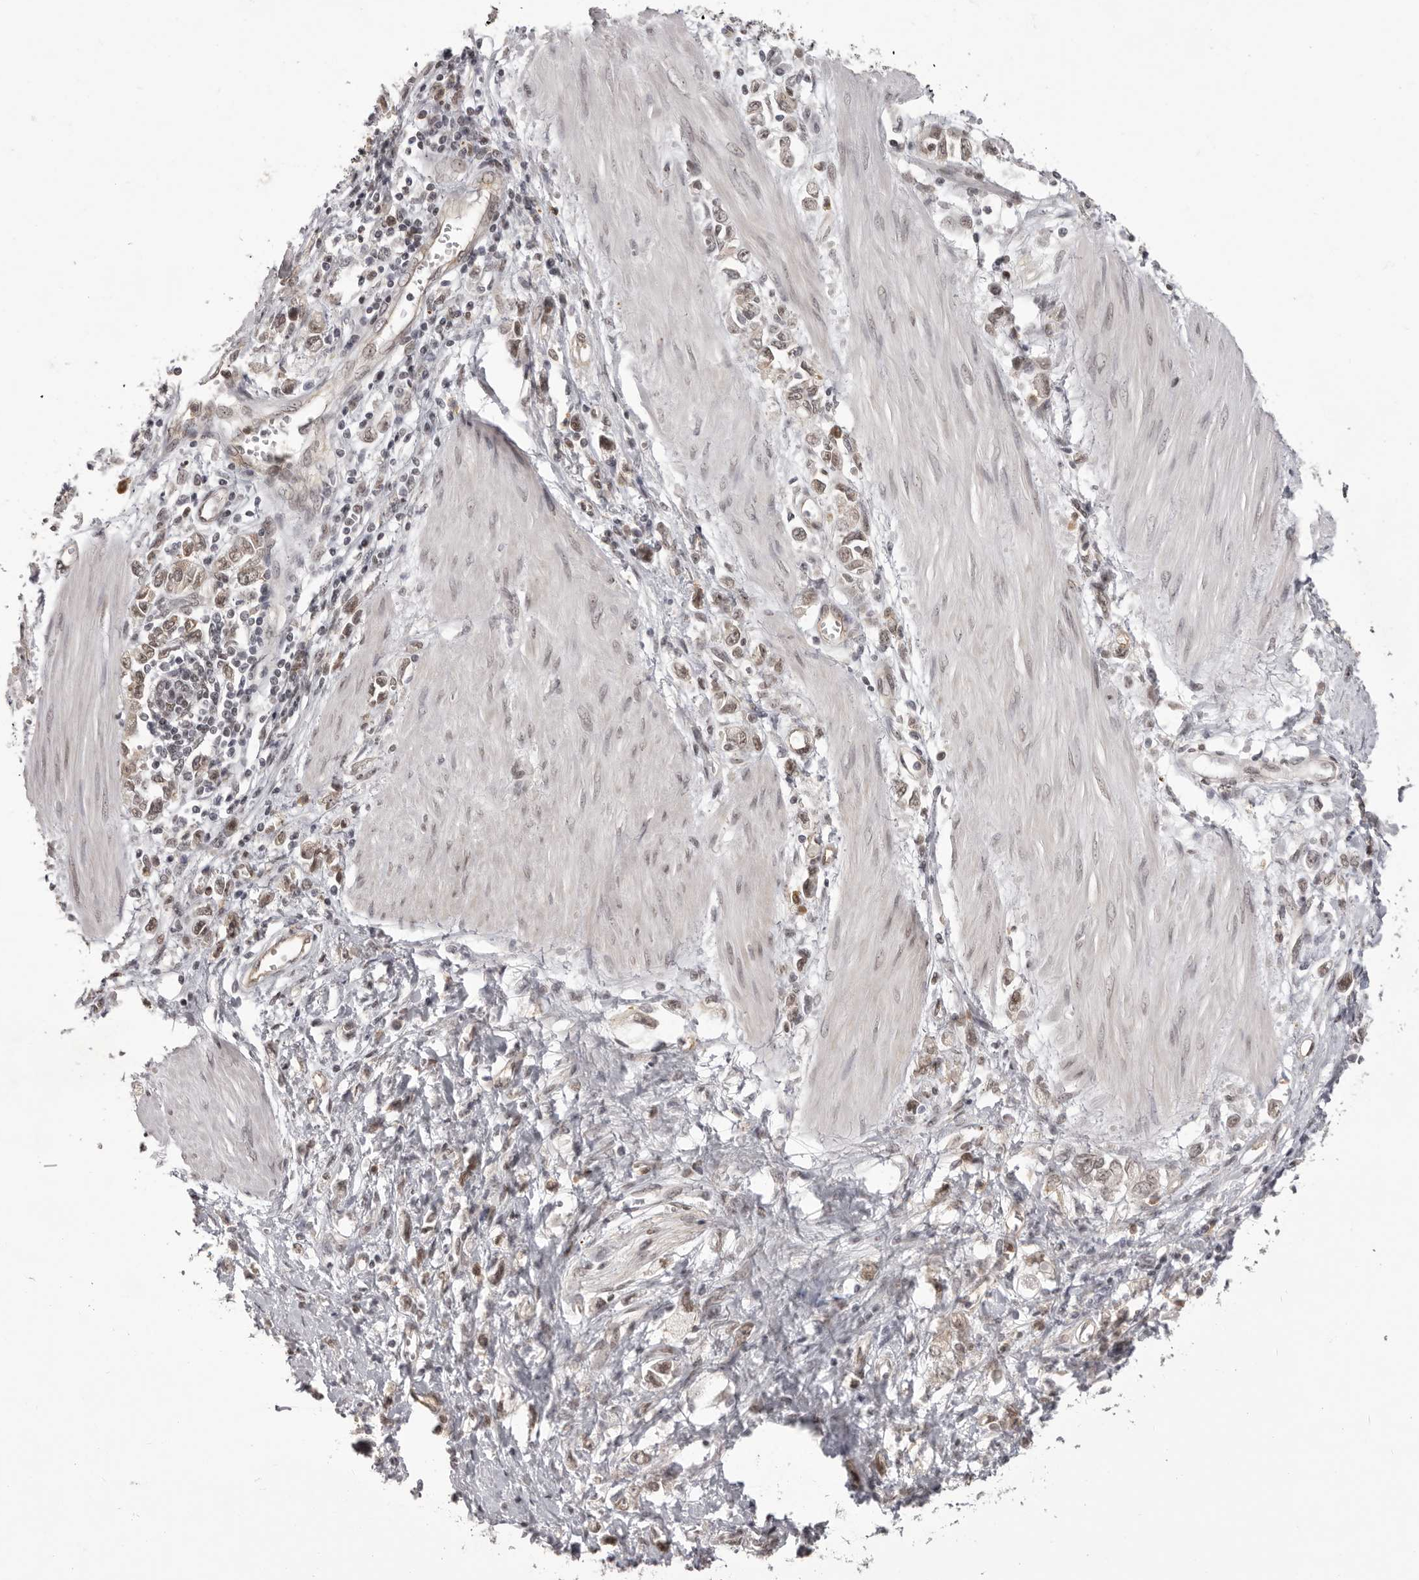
{"staining": {"intensity": "weak", "quantity": "<25%", "location": "nuclear"}, "tissue": "stomach cancer", "cell_type": "Tumor cells", "image_type": "cancer", "snomed": [{"axis": "morphology", "description": "Adenocarcinoma, NOS"}, {"axis": "topography", "description": "Stomach"}], "caption": "A histopathology image of human stomach cancer (adenocarcinoma) is negative for staining in tumor cells.", "gene": "RNF2", "patient": {"sex": "female", "age": 76}}